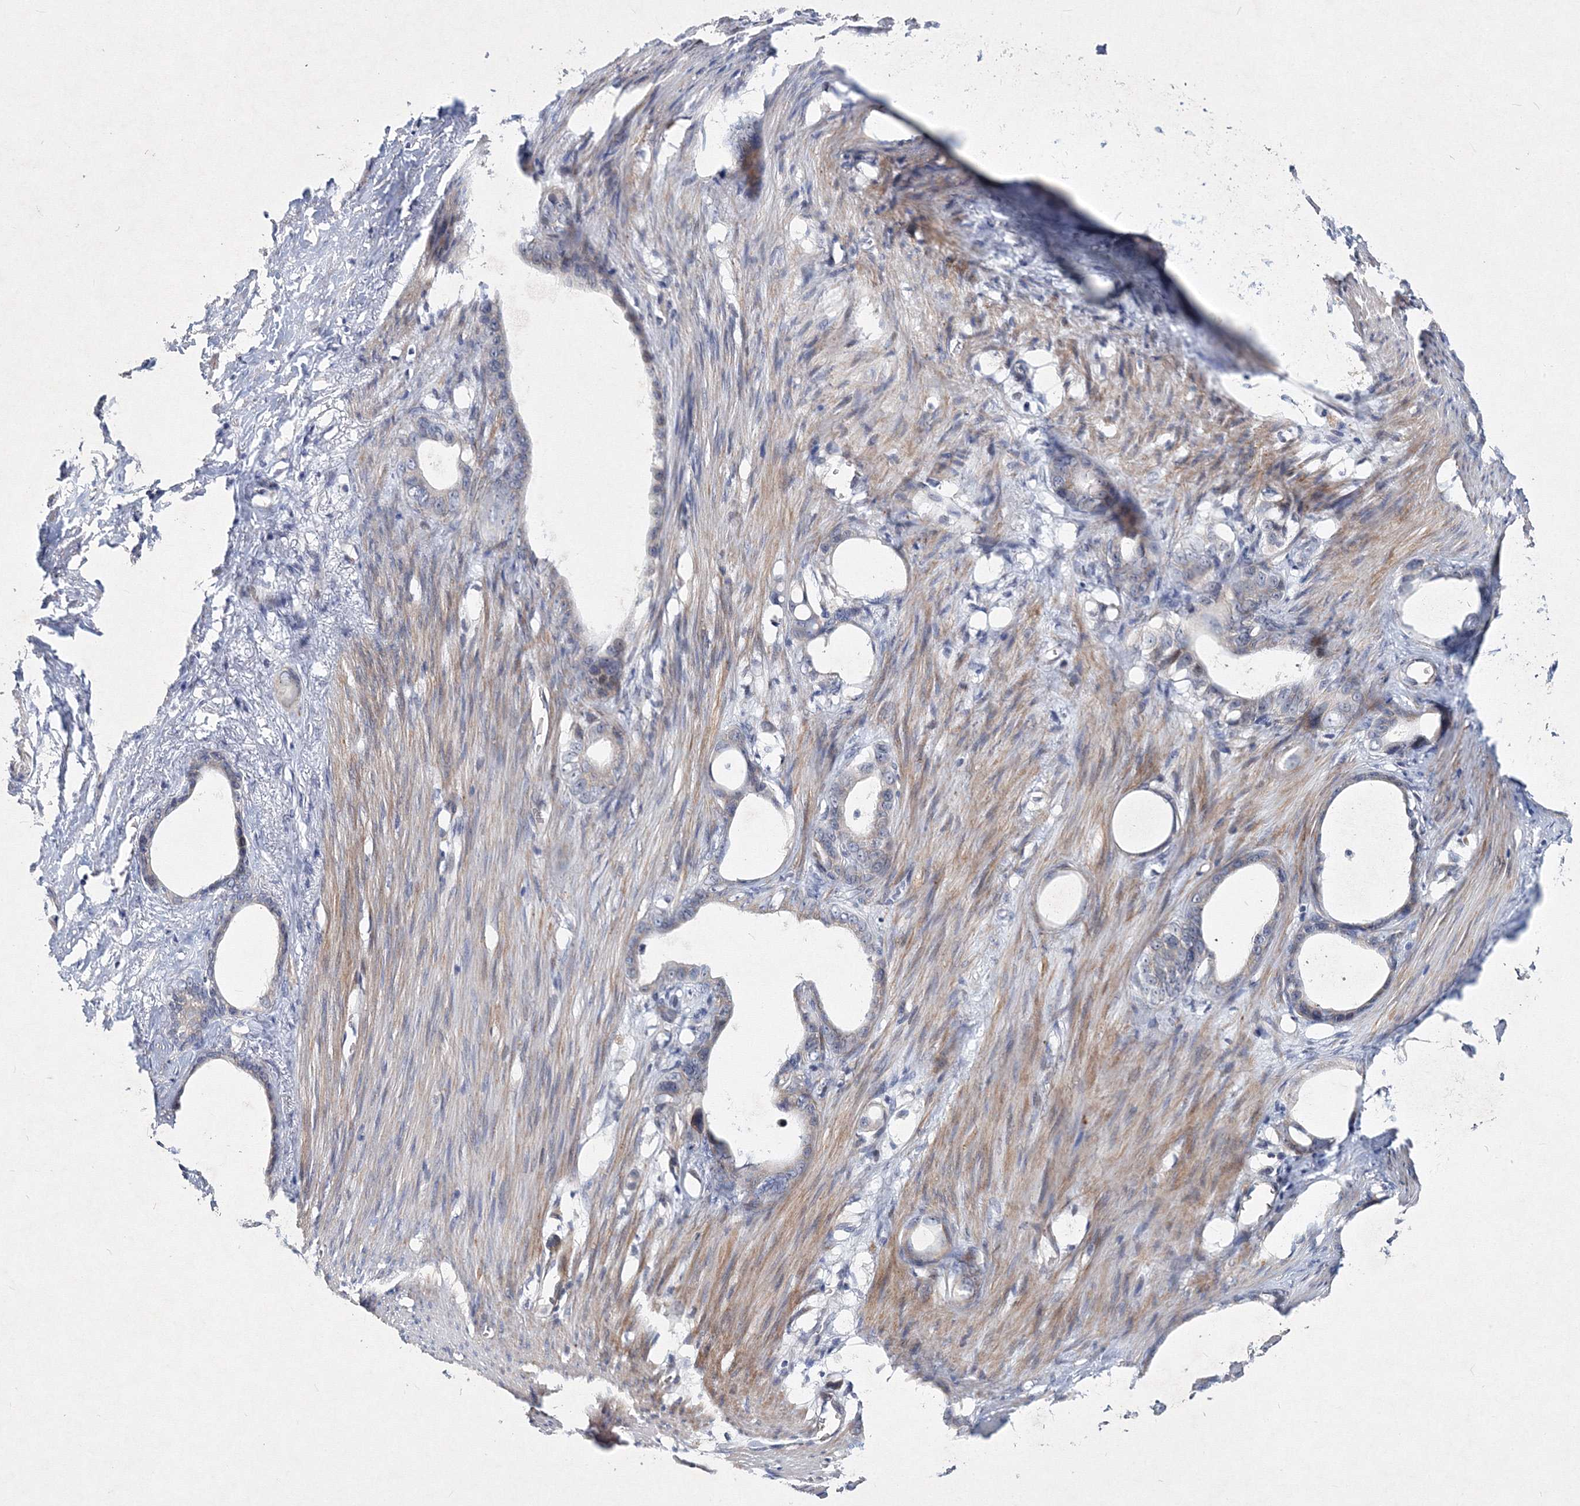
{"staining": {"intensity": "negative", "quantity": "none", "location": "none"}, "tissue": "stomach cancer", "cell_type": "Tumor cells", "image_type": "cancer", "snomed": [{"axis": "morphology", "description": "Adenocarcinoma, NOS"}, {"axis": "topography", "description": "Stomach"}], "caption": "Immunohistochemical staining of human stomach adenocarcinoma reveals no significant expression in tumor cells. The staining was performed using DAB (3,3'-diaminobenzidine) to visualize the protein expression in brown, while the nuclei were stained in blue with hematoxylin (Magnification: 20x).", "gene": "C11orf52", "patient": {"sex": "female", "age": 75}}